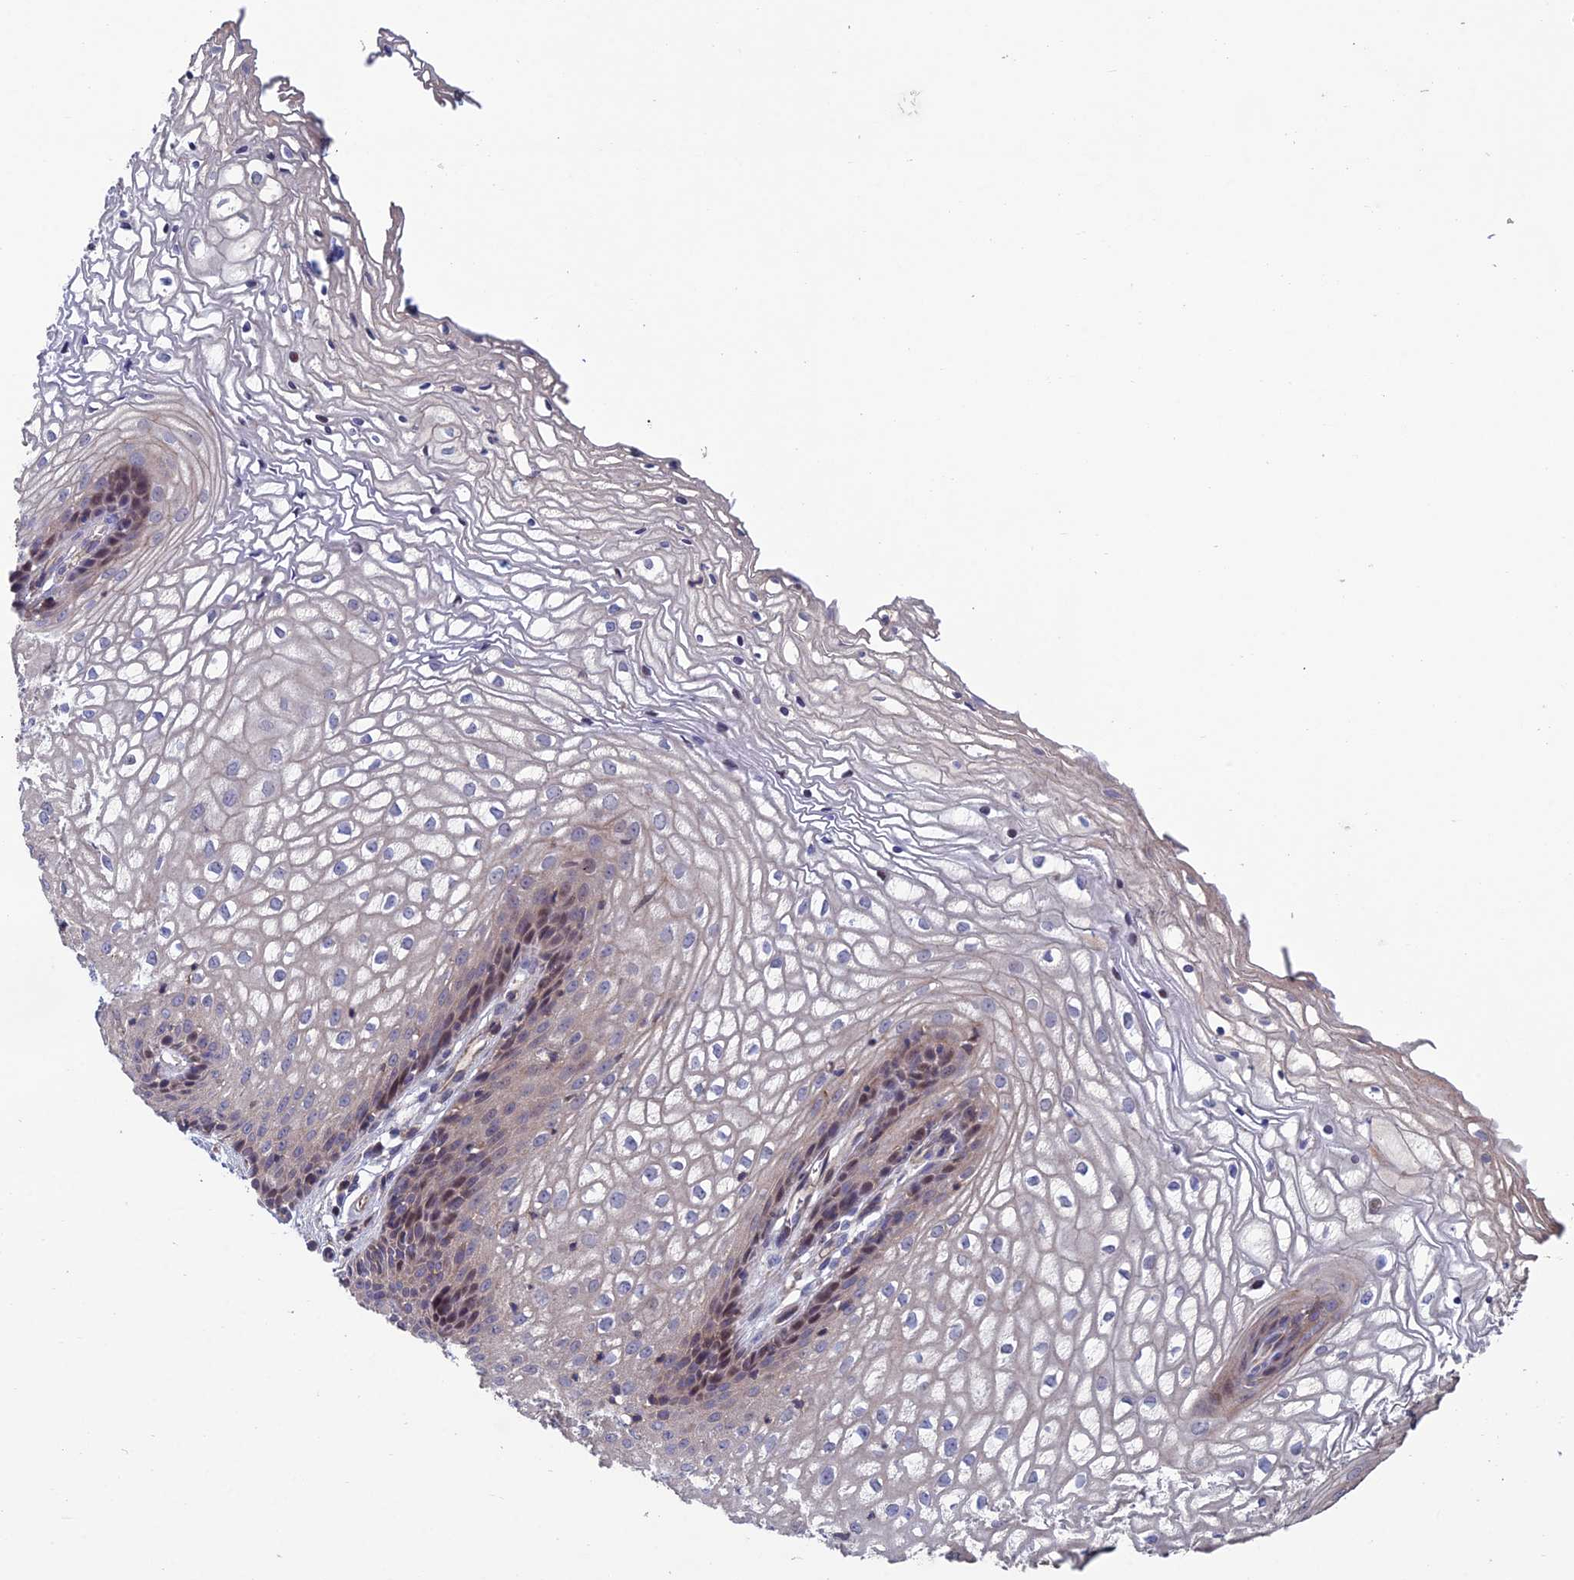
{"staining": {"intensity": "weak", "quantity": "25%-75%", "location": "cytoplasmic/membranous,nuclear"}, "tissue": "vagina", "cell_type": "Squamous epithelial cells", "image_type": "normal", "snomed": [{"axis": "morphology", "description": "Normal tissue, NOS"}, {"axis": "topography", "description": "Vagina"}], "caption": "High-magnification brightfield microscopy of unremarkable vagina stained with DAB (3,3'-diaminobenzidine) (brown) and counterstained with hematoxylin (blue). squamous epithelial cells exhibit weak cytoplasmic/membranous,nuclear positivity is present in about25%-75% of cells. The staining was performed using DAB (3,3'-diaminobenzidine) to visualize the protein expression in brown, while the nuclei were stained in blue with hematoxylin (Magnification: 20x).", "gene": "USP37", "patient": {"sex": "female", "age": 34}}